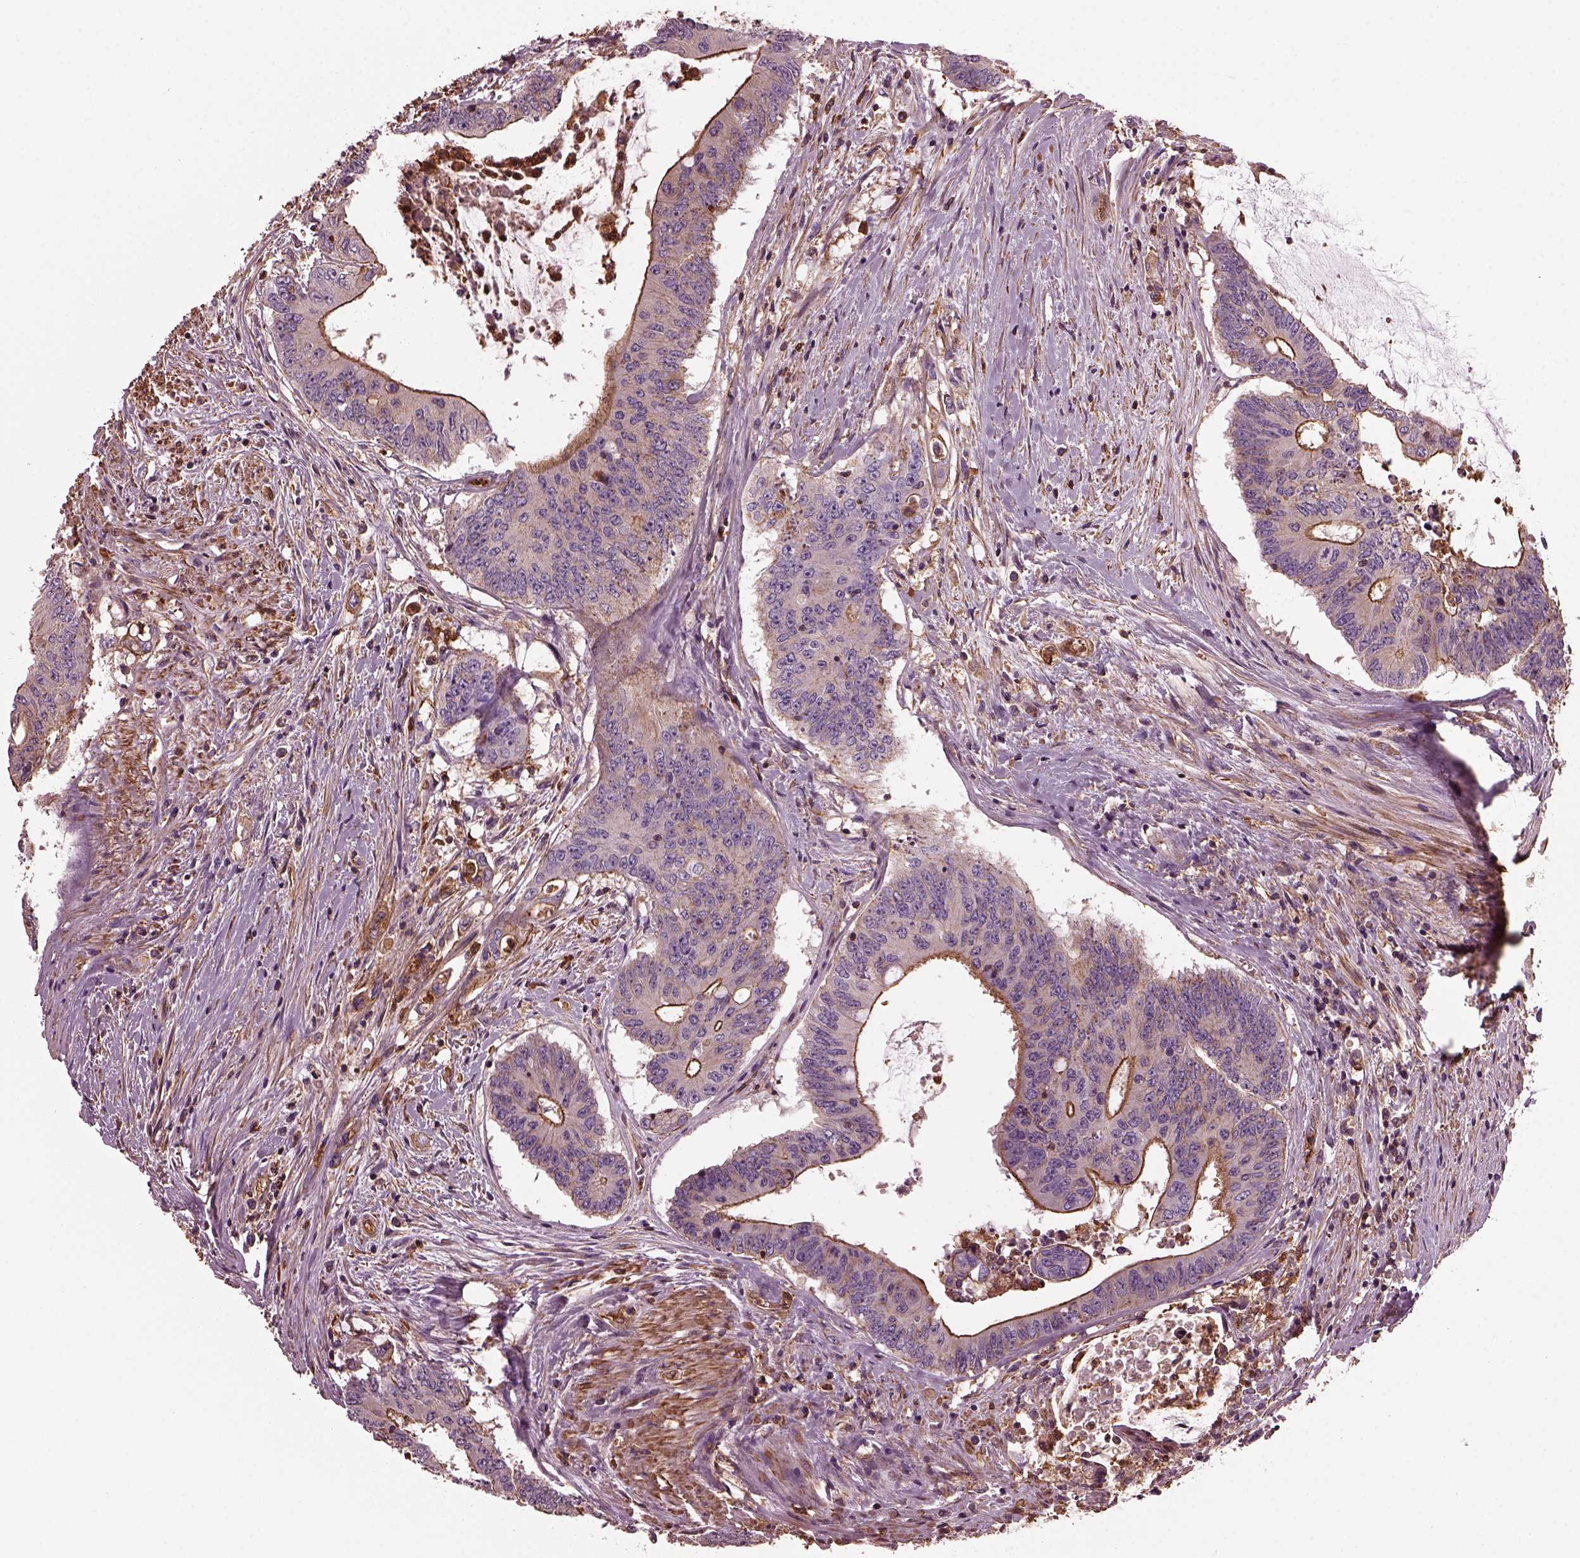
{"staining": {"intensity": "moderate", "quantity": ">75%", "location": "cytoplasmic/membranous"}, "tissue": "colorectal cancer", "cell_type": "Tumor cells", "image_type": "cancer", "snomed": [{"axis": "morphology", "description": "Adenocarcinoma, NOS"}, {"axis": "topography", "description": "Rectum"}], "caption": "Colorectal cancer stained with DAB immunohistochemistry (IHC) reveals medium levels of moderate cytoplasmic/membranous staining in approximately >75% of tumor cells.", "gene": "MYL6", "patient": {"sex": "male", "age": 59}}